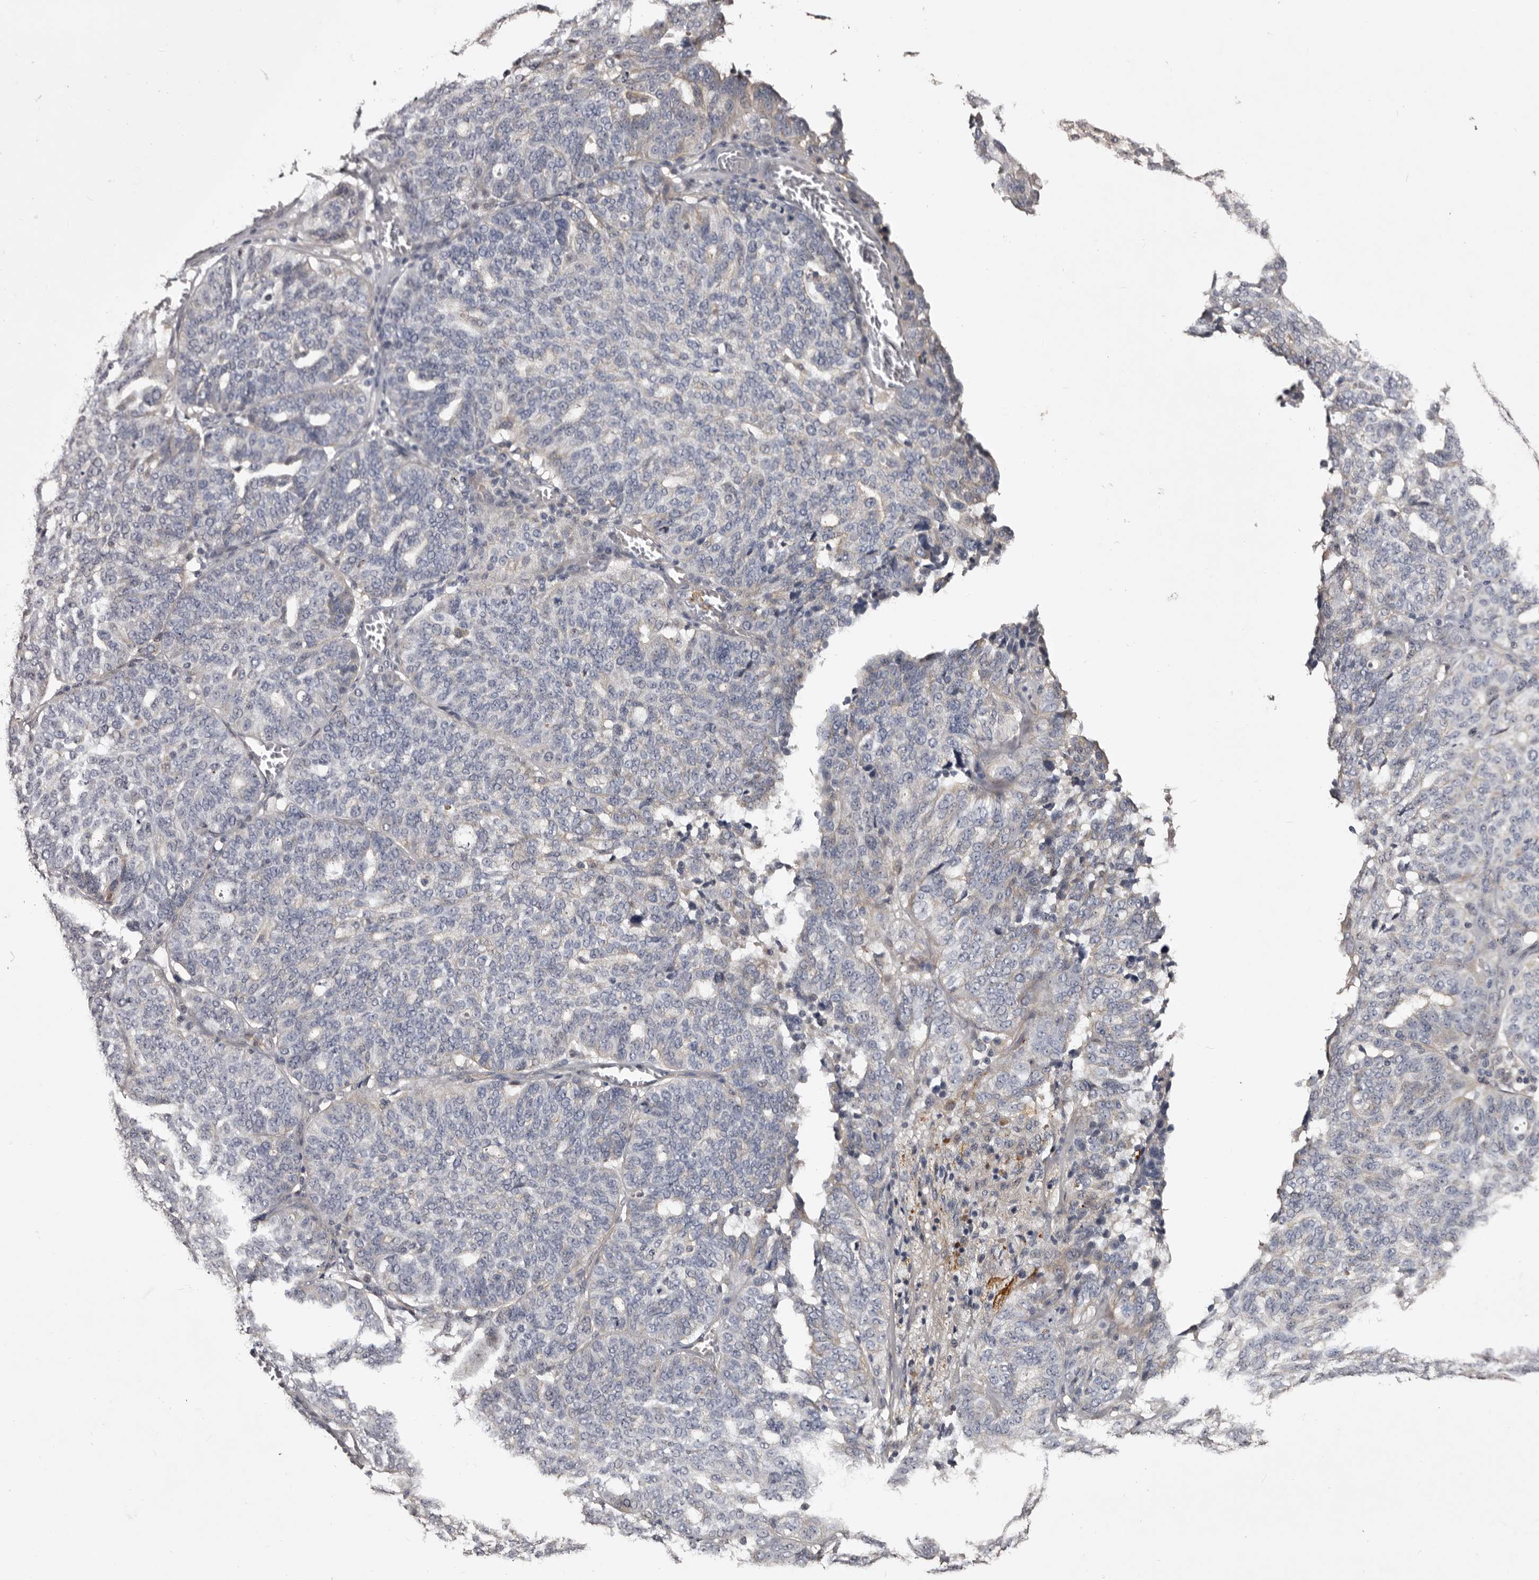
{"staining": {"intensity": "negative", "quantity": "none", "location": "none"}, "tissue": "ovarian cancer", "cell_type": "Tumor cells", "image_type": "cancer", "snomed": [{"axis": "morphology", "description": "Cystadenocarcinoma, serous, NOS"}, {"axis": "topography", "description": "Ovary"}], "caption": "Tumor cells are negative for protein expression in human serous cystadenocarcinoma (ovarian).", "gene": "SLC10A4", "patient": {"sex": "female", "age": 59}}